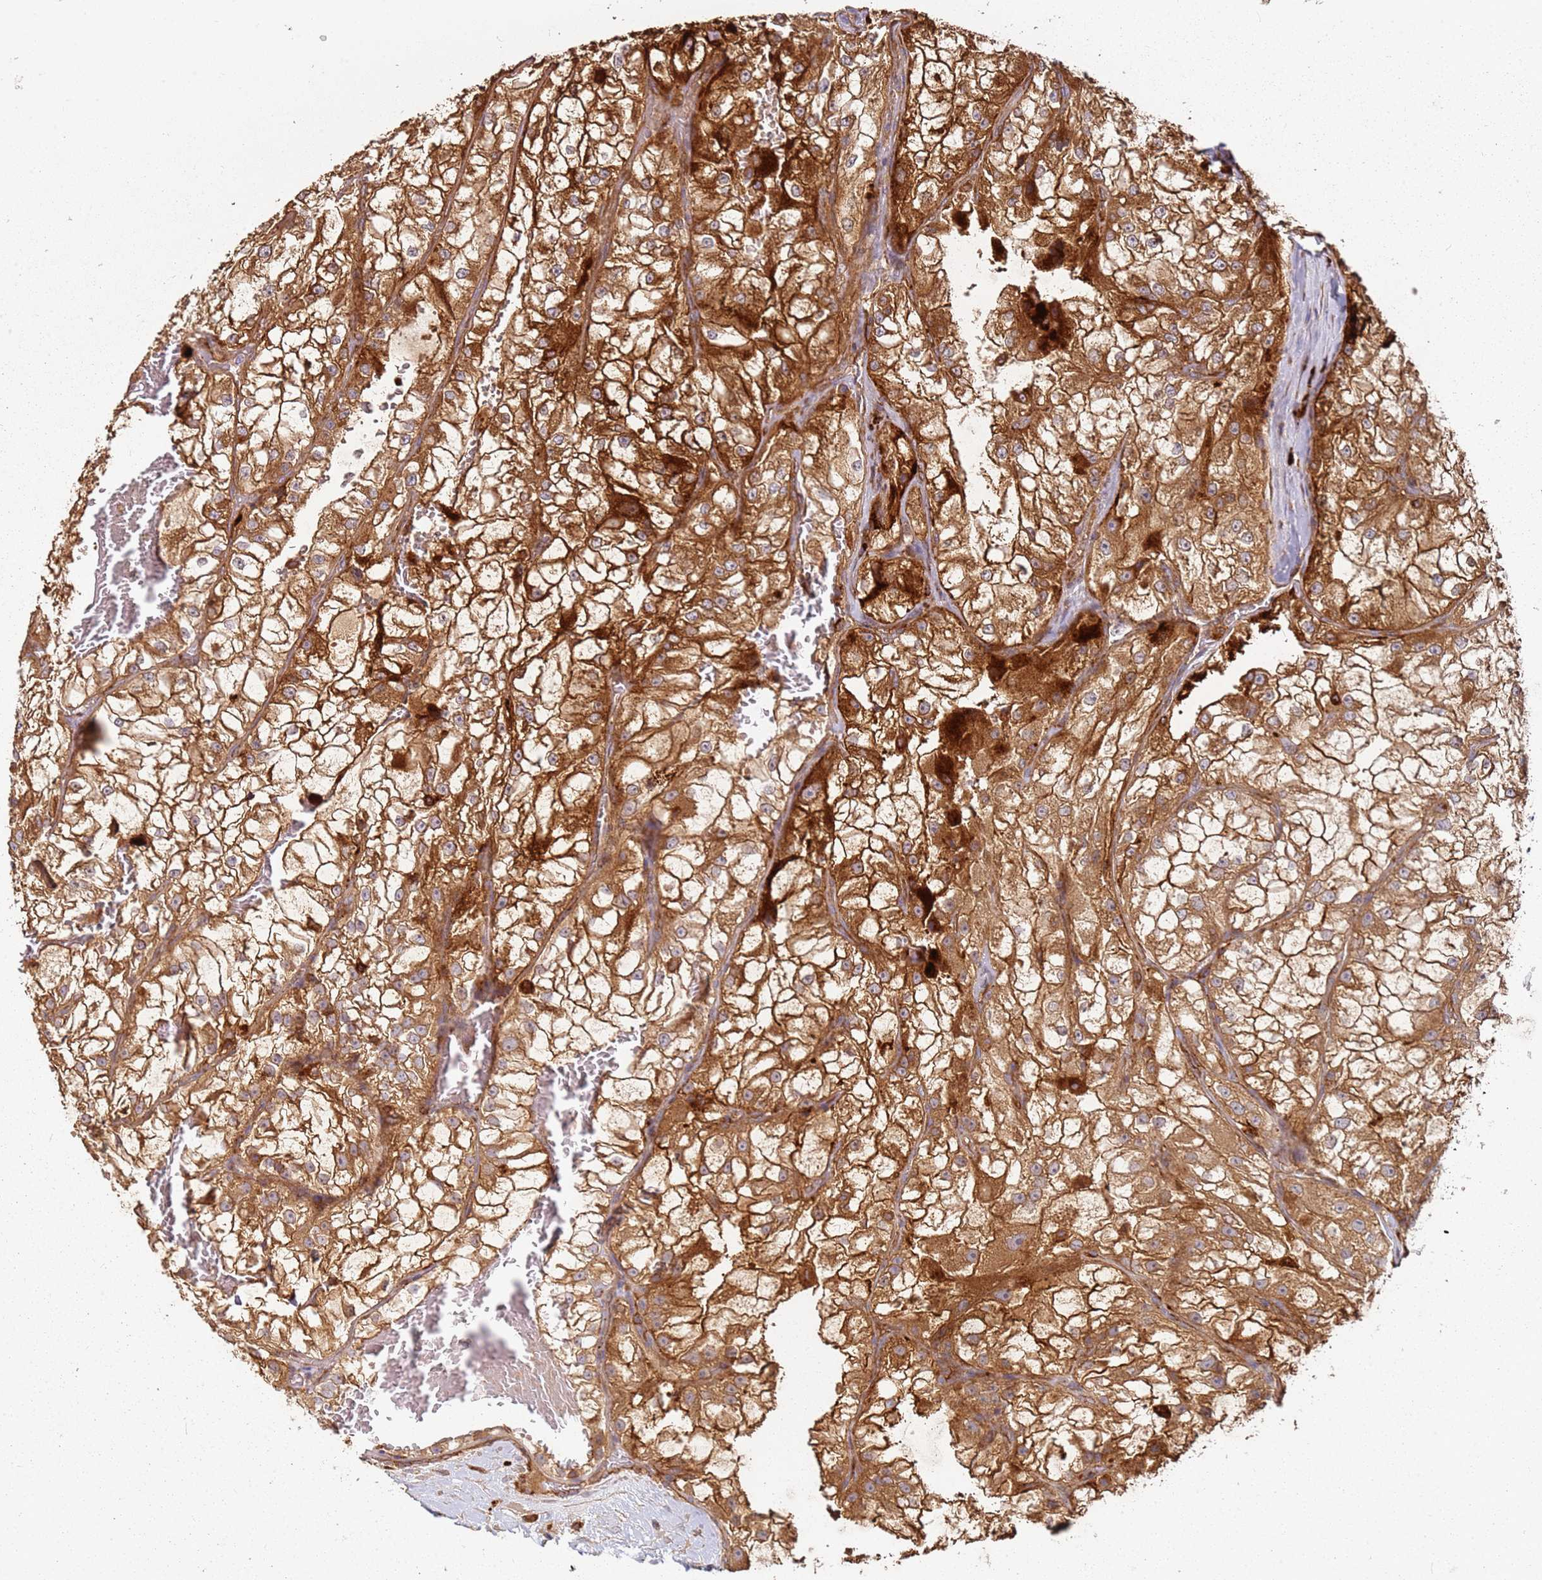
{"staining": {"intensity": "strong", "quantity": ">75%", "location": "cytoplasmic/membranous"}, "tissue": "renal cancer", "cell_type": "Tumor cells", "image_type": "cancer", "snomed": [{"axis": "morphology", "description": "Adenocarcinoma, NOS"}, {"axis": "topography", "description": "Kidney"}], "caption": "Brown immunohistochemical staining in human renal cancer shows strong cytoplasmic/membranous expression in about >75% of tumor cells.", "gene": "SCGB2B2", "patient": {"sex": "female", "age": 72}}